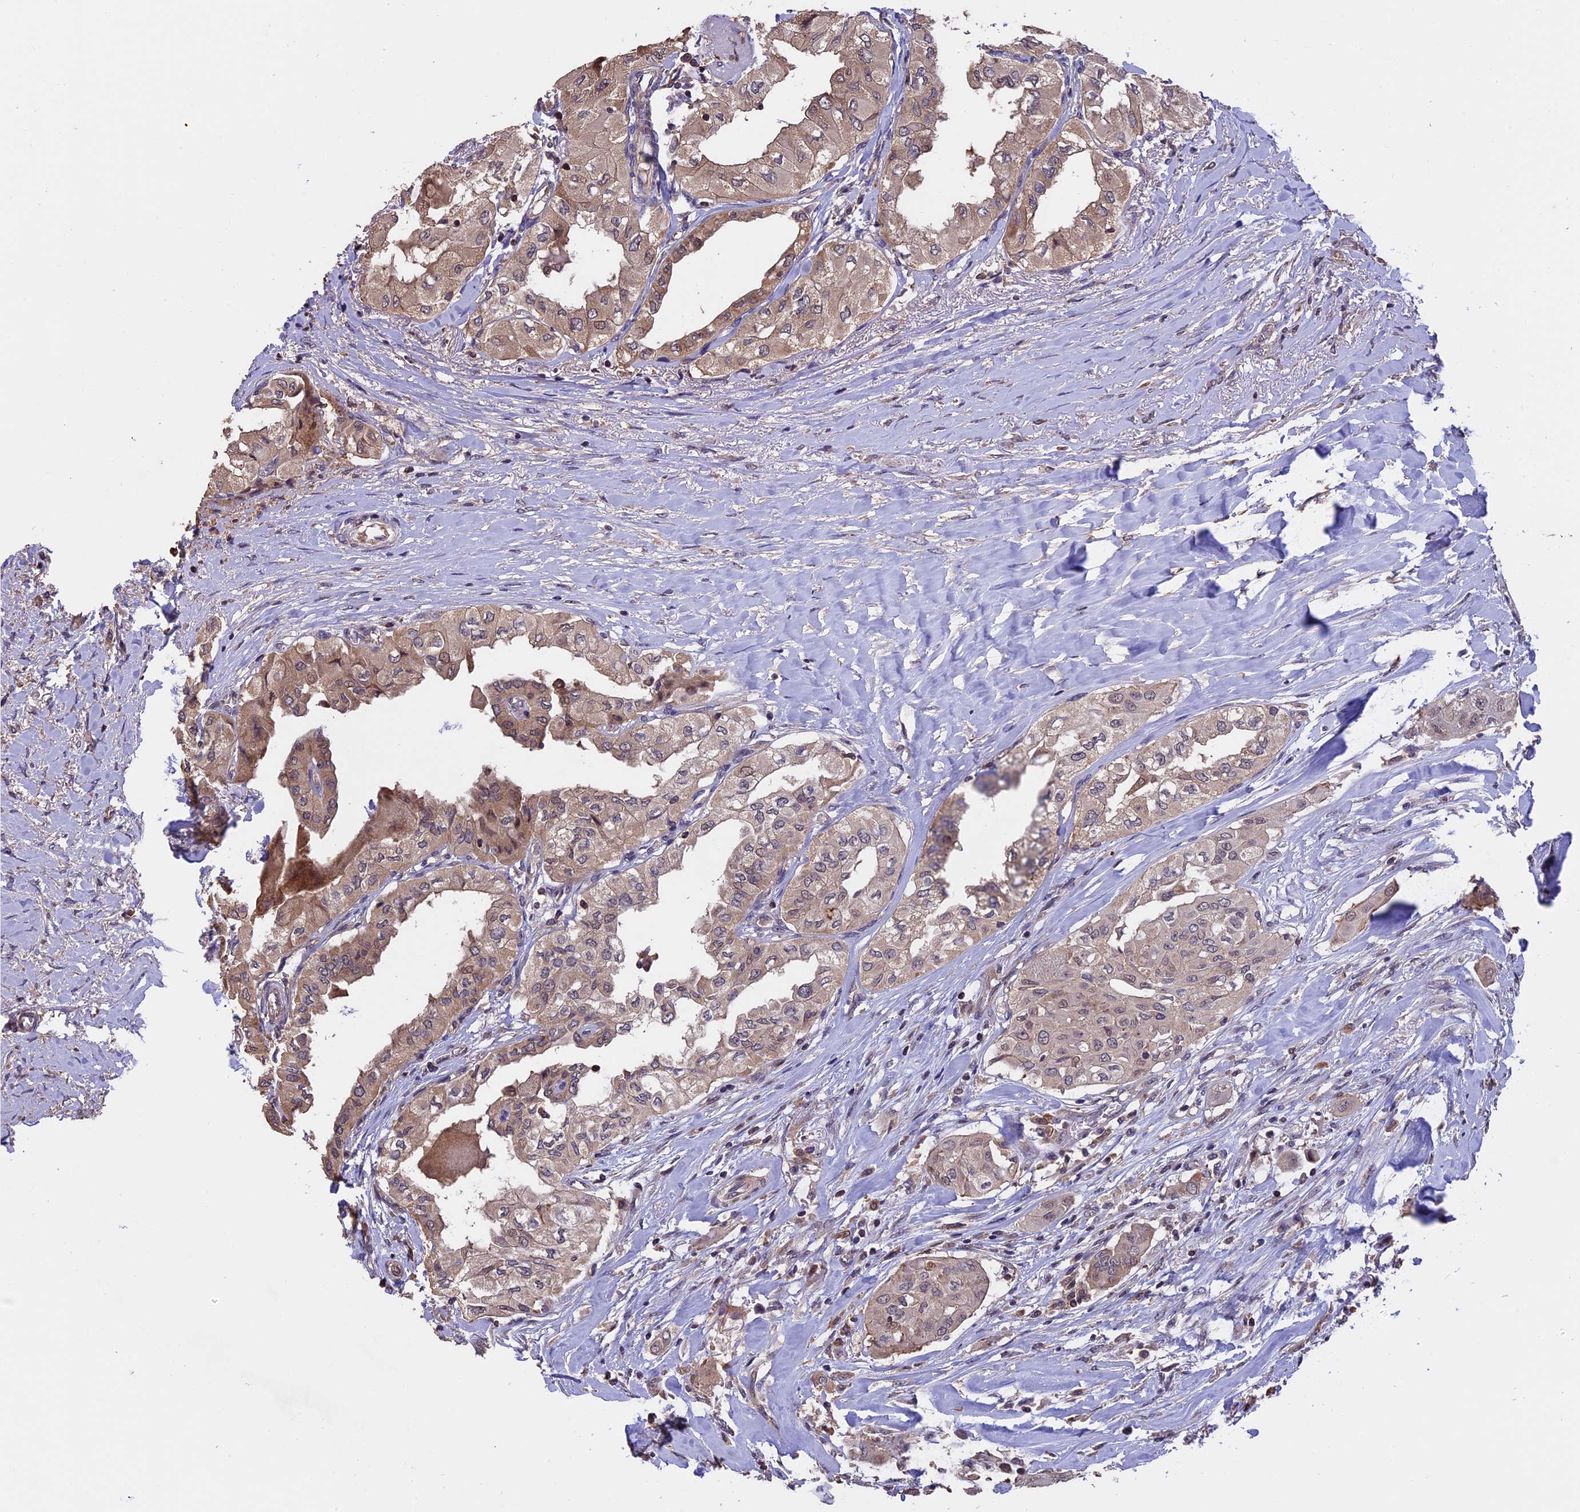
{"staining": {"intensity": "weak", "quantity": ">75%", "location": "cytoplasmic/membranous"}, "tissue": "thyroid cancer", "cell_type": "Tumor cells", "image_type": "cancer", "snomed": [{"axis": "morphology", "description": "Papillary adenocarcinoma, NOS"}, {"axis": "topography", "description": "Thyroid gland"}], "caption": "A low amount of weak cytoplasmic/membranous staining is appreciated in about >75% of tumor cells in thyroid papillary adenocarcinoma tissue.", "gene": "PKD2L2", "patient": {"sex": "female", "age": 59}}